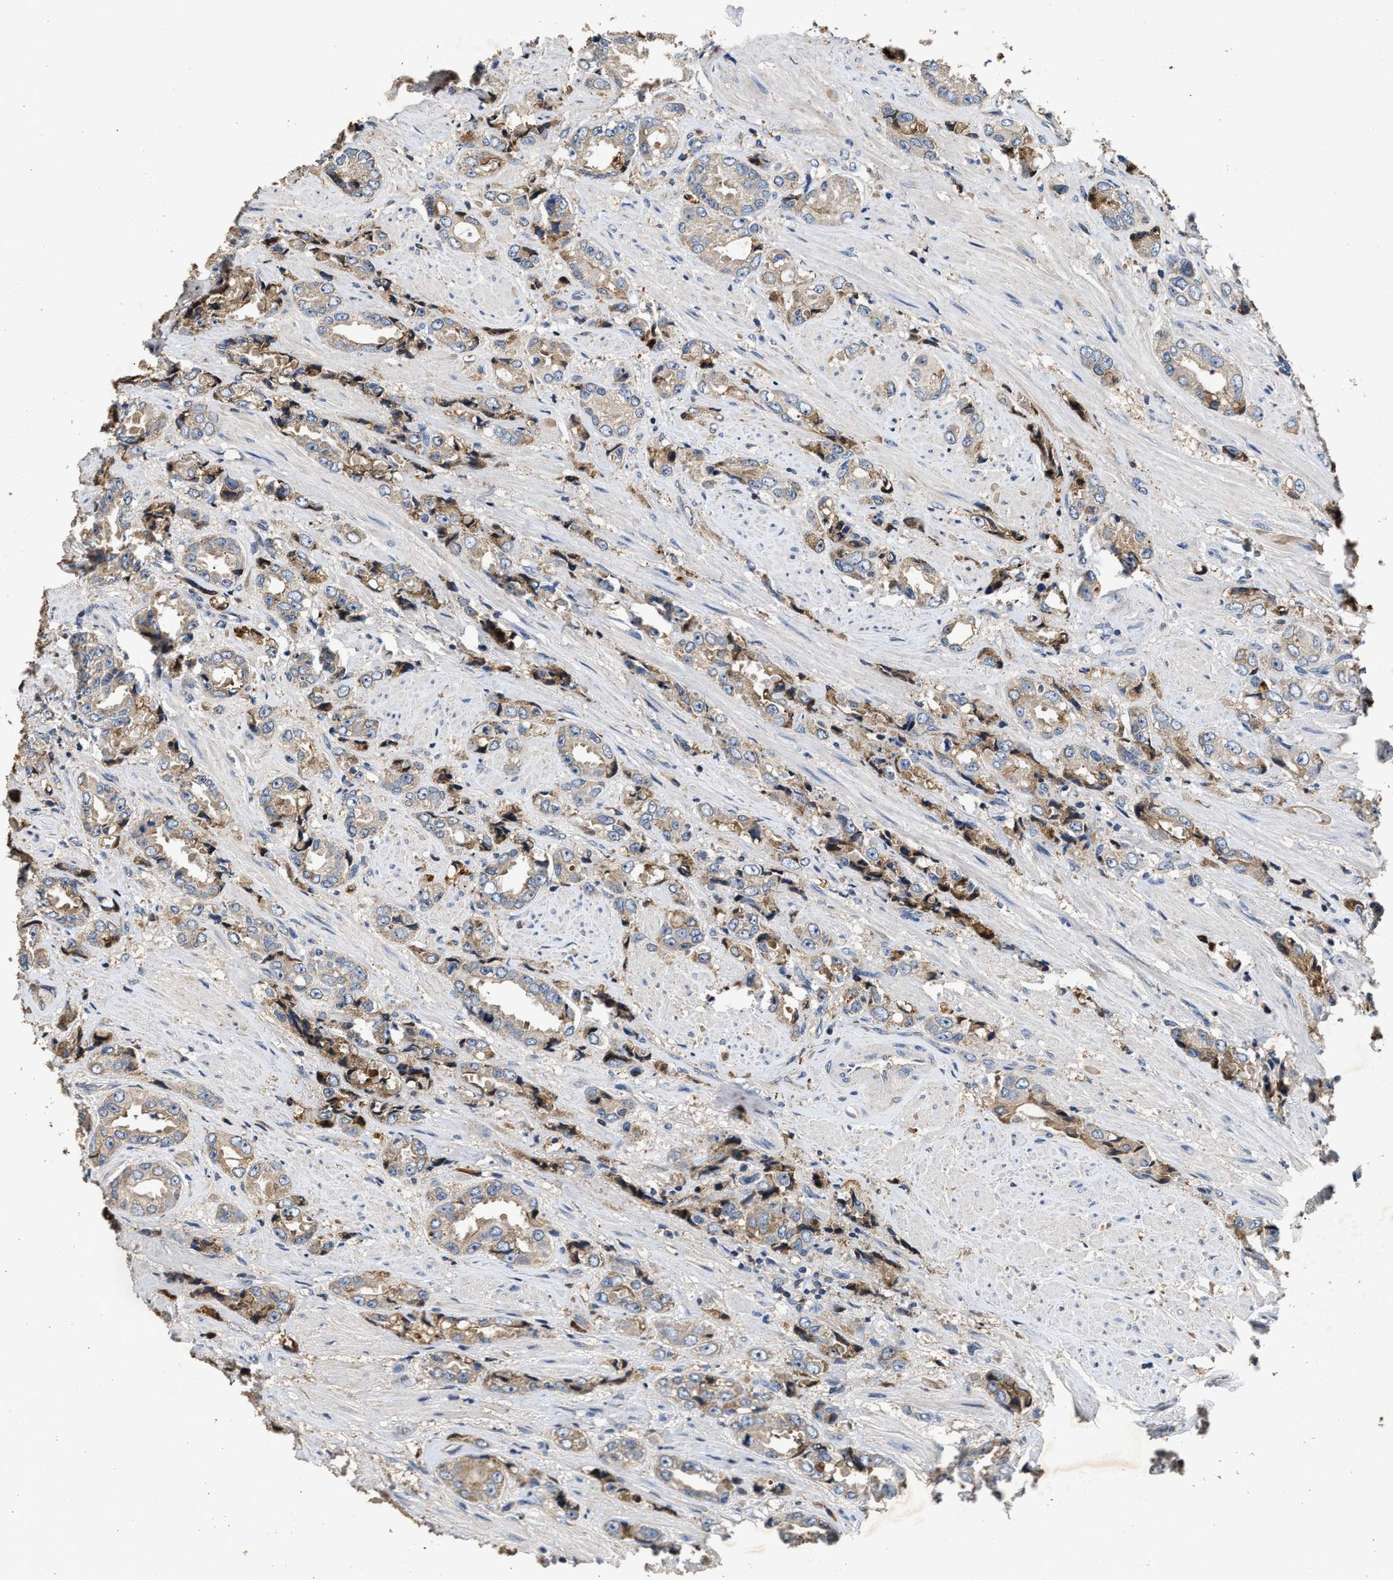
{"staining": {"intensity": "moderate", "quantity": "25%-75%", "location": "cytoplasmic/membranous"}, "tissue": "prostate cancer", "cell_type": "Tumor cells", "image_type": "cancer", "snomed": [{"axis": "morphology", "description": "Adenocarcinoma, High grade"}, {"axis": "topography", "description": "Prostate"}], "caption": "Immunohistochemistry staining of prostate cancer, which displays medium levels of moderate cytoplasmic/membranous positivity in about 25%-75% of tumor cells indicating moderate cytoplasmic/membranous protein expression. The staining was performed using DAB (brown) for protein detection and nuclei were counterstained in hematoxylin (blue).", "gene": "C3", "patient": {"sex": "male", "age": 61}}